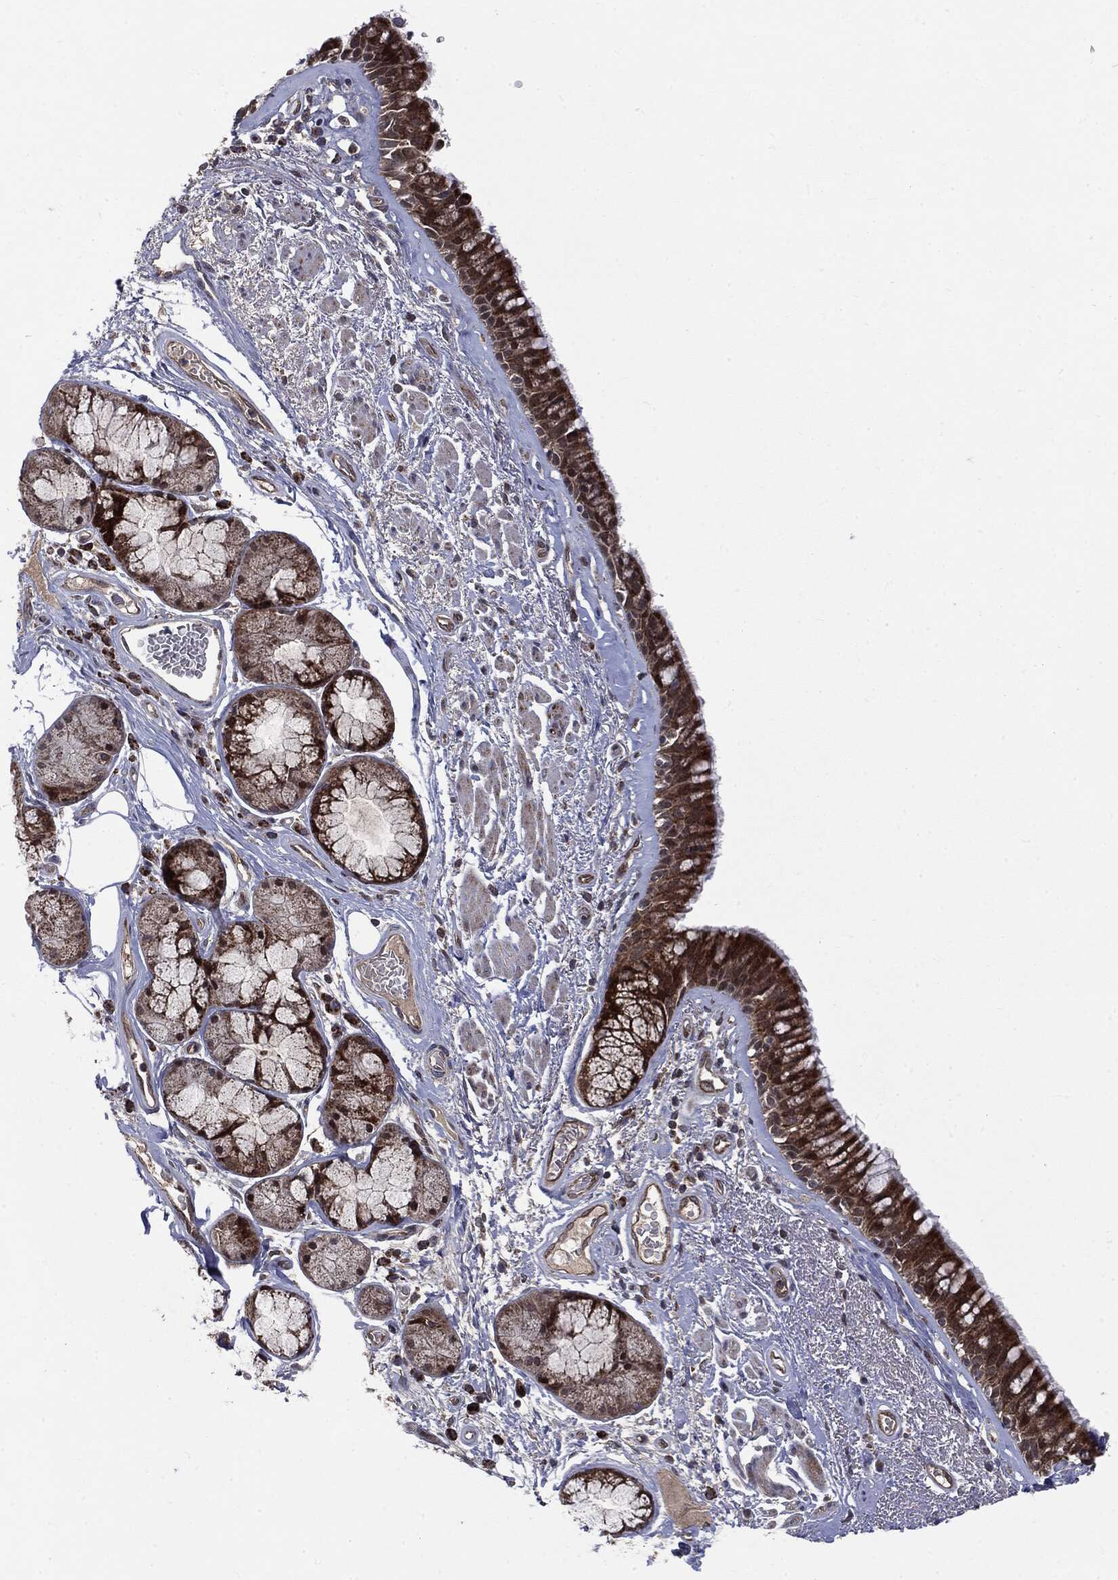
{"staining": {"intensity": "strong", "quantity": ">75%", "location": "cytoplasmic/membranous"}, "tissue": "bronchus", "cell_type": "Respiratory epithelial cells", "image_type": "normal", "snomed": [{"axis": "morphology", "description": "Normal tissue, NOS"}, {"axis": "topography", "description": "Bronchus"}], "caption": "A high-resolution histopathology image shows IHC staining of normal bronchus, which displays strong cytoplasmic/membranous positivity in approximately >75% of respiratory epithelial cells.", "gene": "PTPA", "patient": {"sex": "male", "age": 82}}